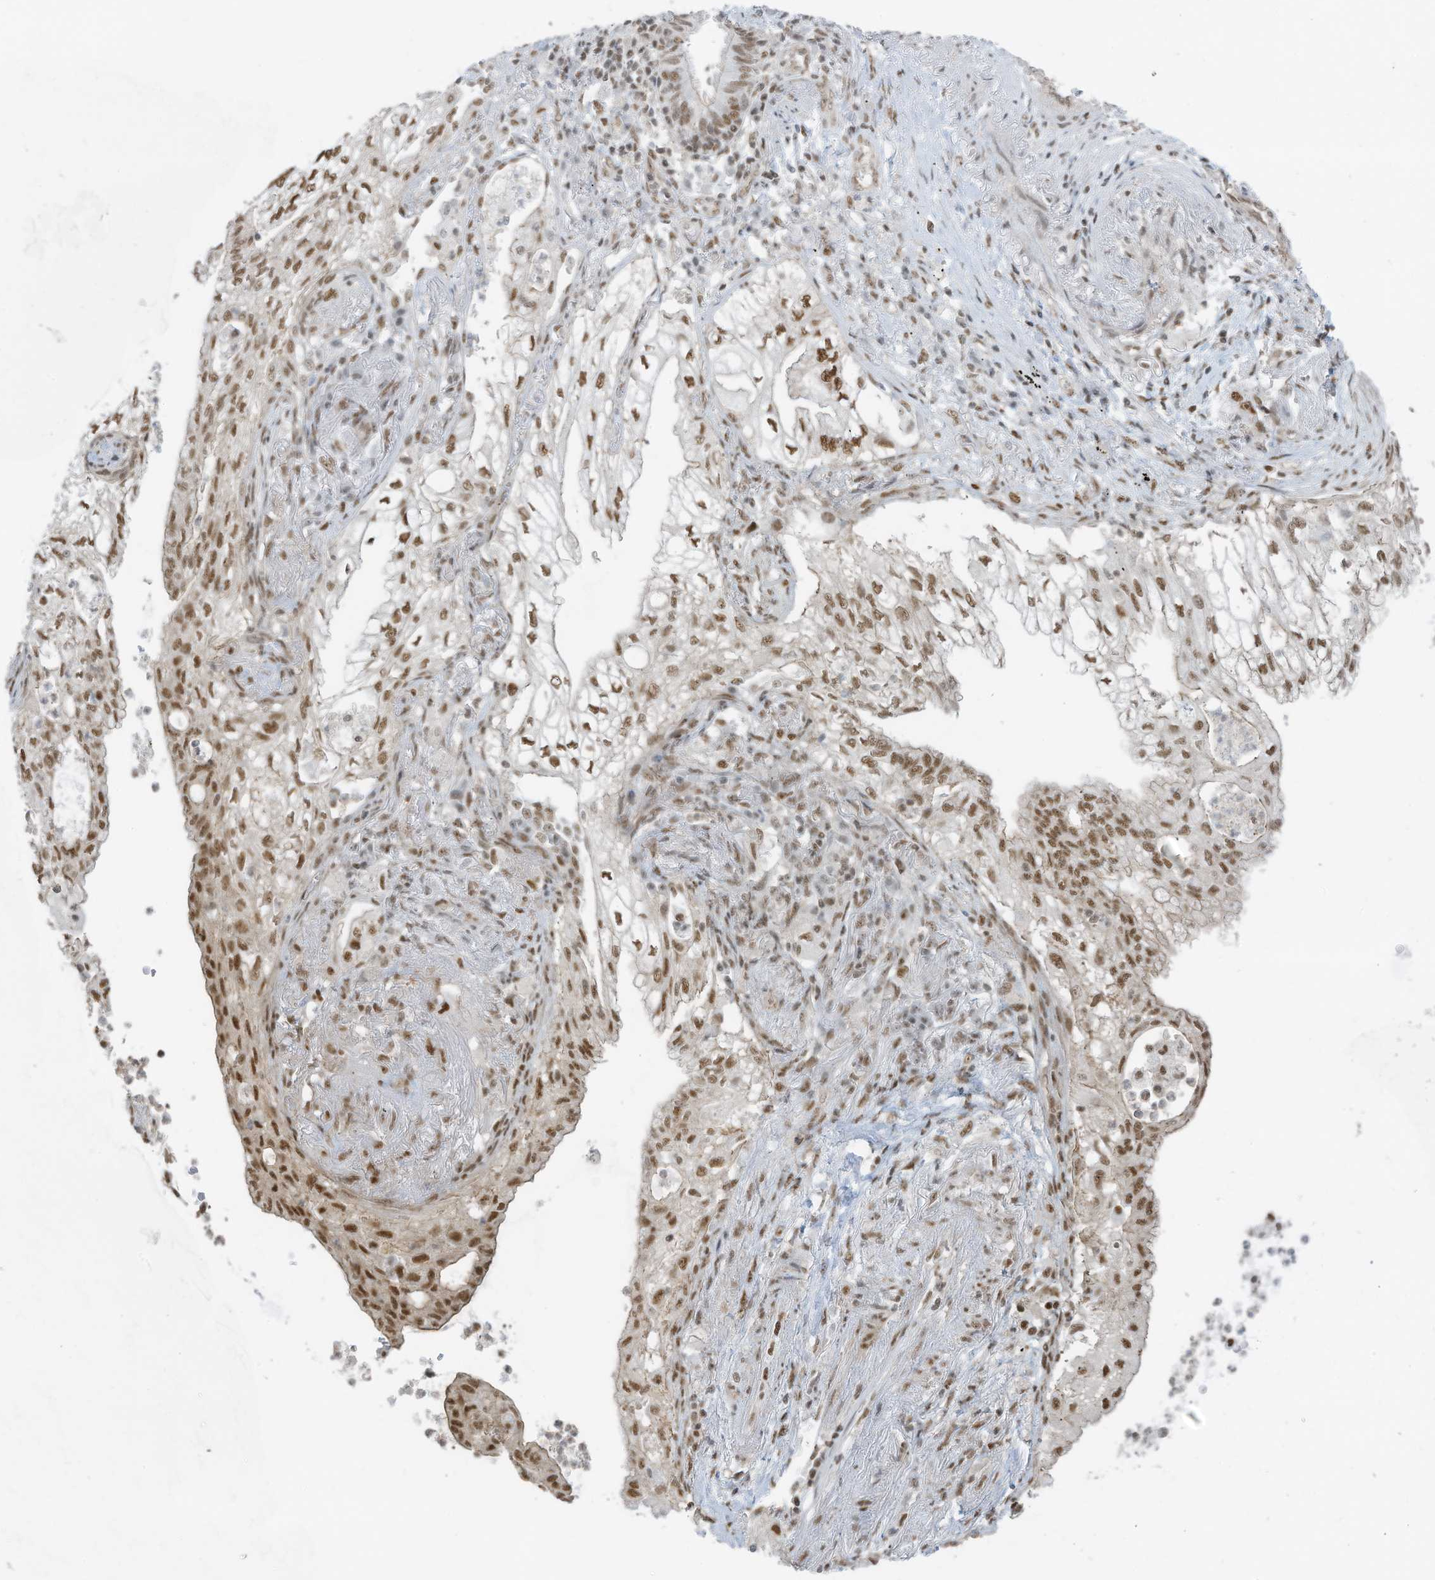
{"staining": {"intensity": "strong", "quantity": "25%-75%", "location": "nuclear"}, "tissue": "lung cancer", "cell_type": "Tumor cells", "image_type": "cancer", "snomed": [{"axis": "morphology", "description": "Adenocarcinoma, NOS"}, {"axis": "topography", "description": "Lung"}], "caption": "Approximately 25%-75% of tumor cells in adenocarcinoma (lung) show strong nuclear protein positivity as visualized by brown immunohistochemical staining.", "gene": "DBR1", "patient": {"sex": "female", "age": 70}}